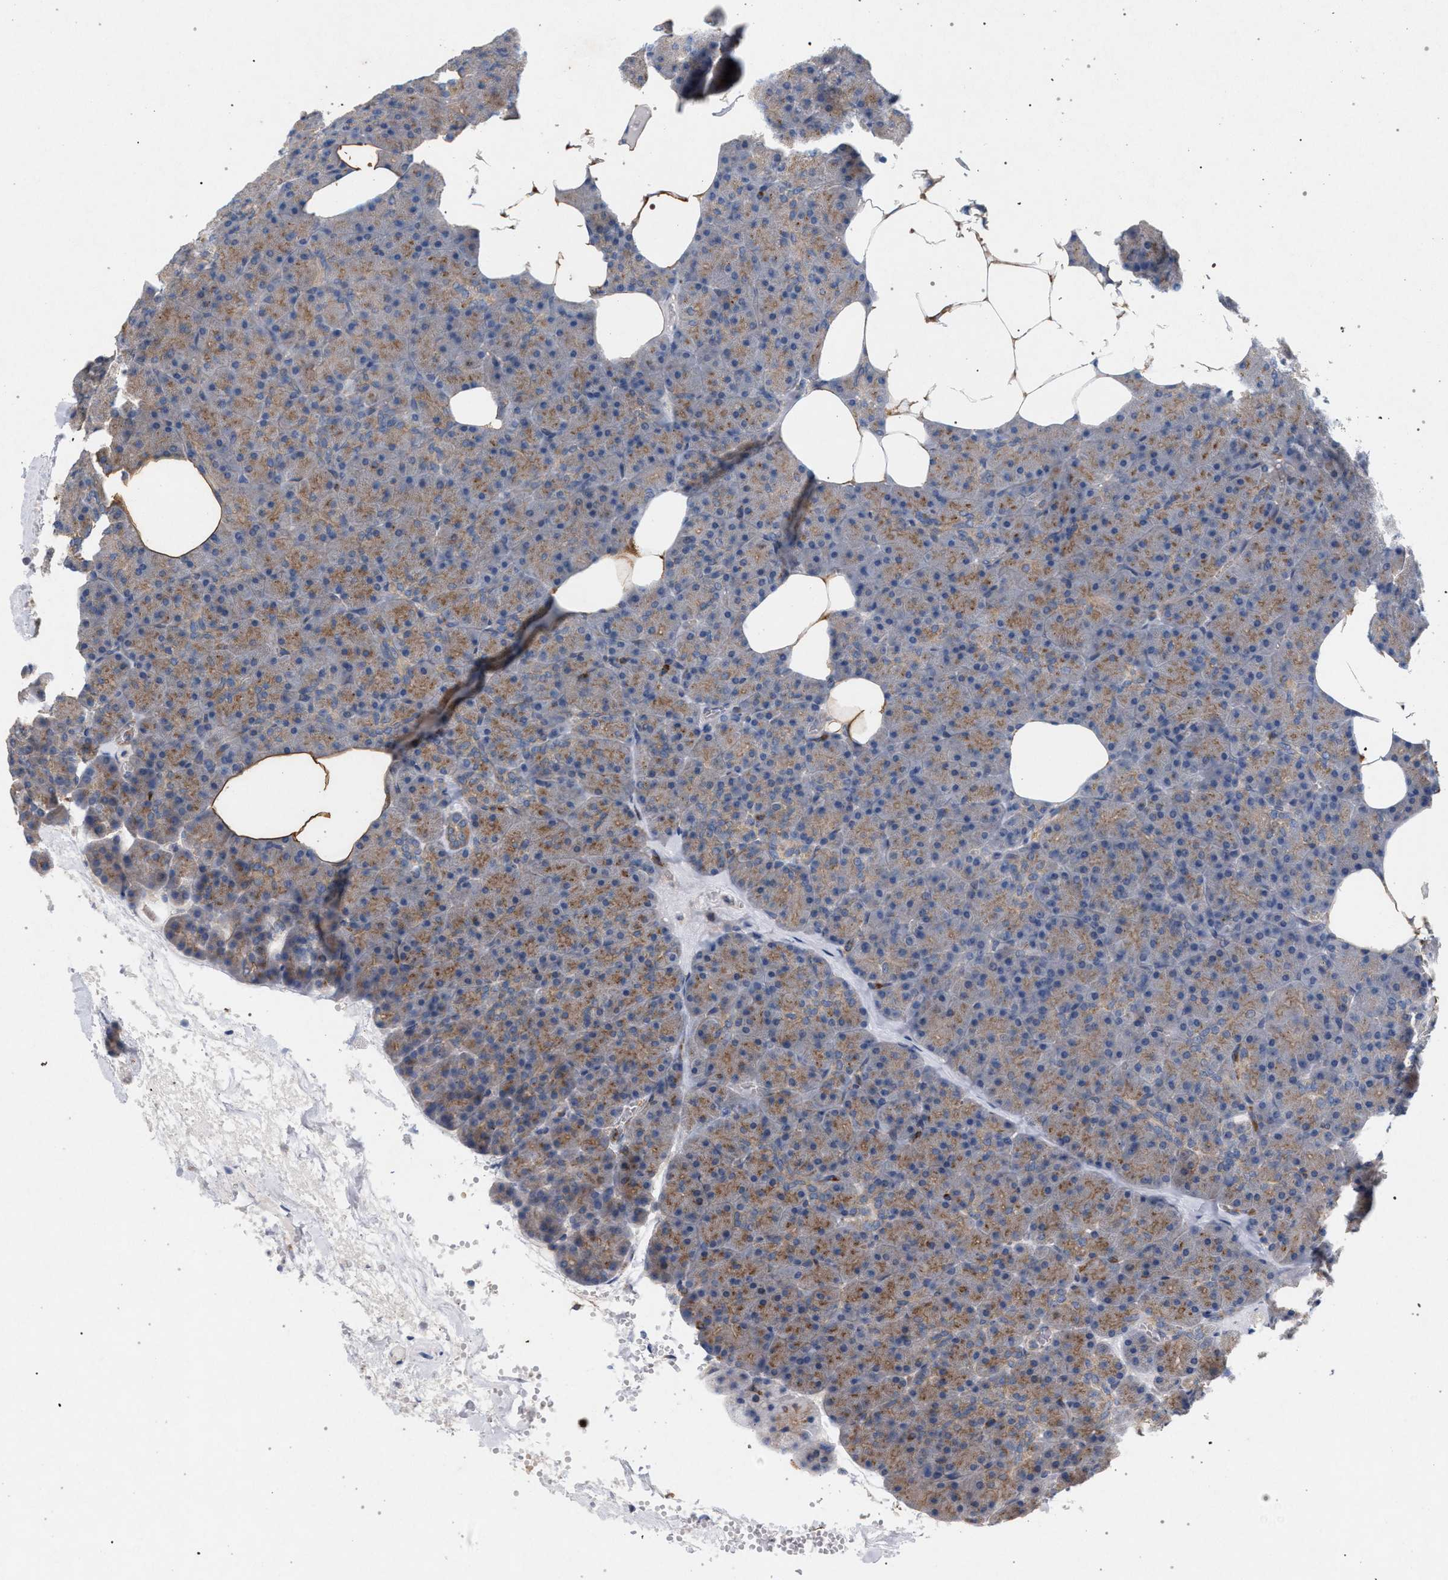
{"staining": {"intensity": "moderate", "quantity": ">75%", "location": "cytoplasmic/membranous"}, "tissue": "pancreas", "cell_type": "Exocrine glandular cells", "image_type": "normal", "snomed": [{"axis": "morphology", "description": "Normal tissue, NOS"}, {"axis": "morphology", "description": "Carcinoid, malignant, NOS"}, {"axis": "topography", "description": "Pancreas"}], "caption": "The histopathology image demonstrates staining of normal pancreas, revealing moderate cytoplasmic/membranous protein expression (brown color) within exocrine glandular cells.", "gene": "MAMDC2", "patient": {"sex": "female", "age": 35}}